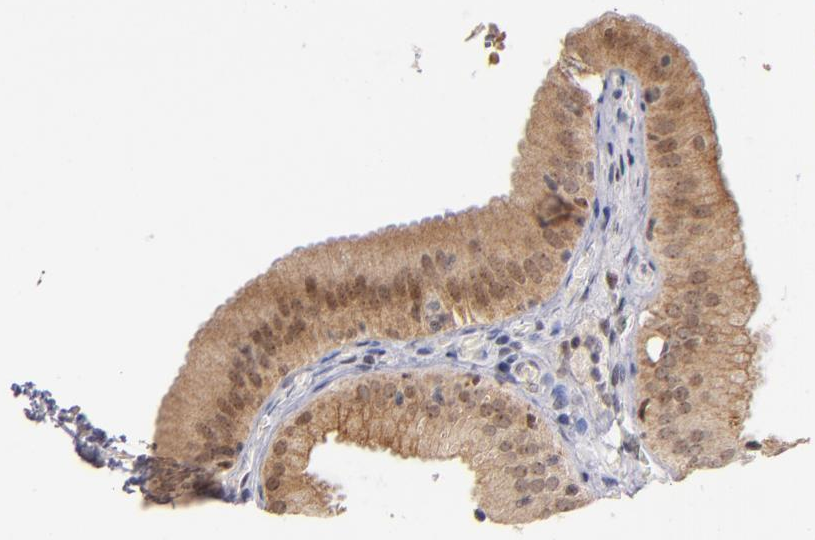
{"staining": {"intensity": "moderate", "quantity": ">75%", "location": "cytoplasmic/membranous,nuclear"}, "tissue": "gallbladder", "cell_type": "Glandular cells", "image_type": "normal", "snomed": [{"axis": "morphology", "description": "Normal tissue, NOS"}, {"axis": "topography", "description": "Gallbladder"}], "caption": "Glandular cells exhibit medium levels of moderate cytoplasmic/membranous,nuclear positivity in approximately >75% of cells in benign gallbladder.", "gene": "PCNX4", "patient": {"sex": "female", "age": 24}}